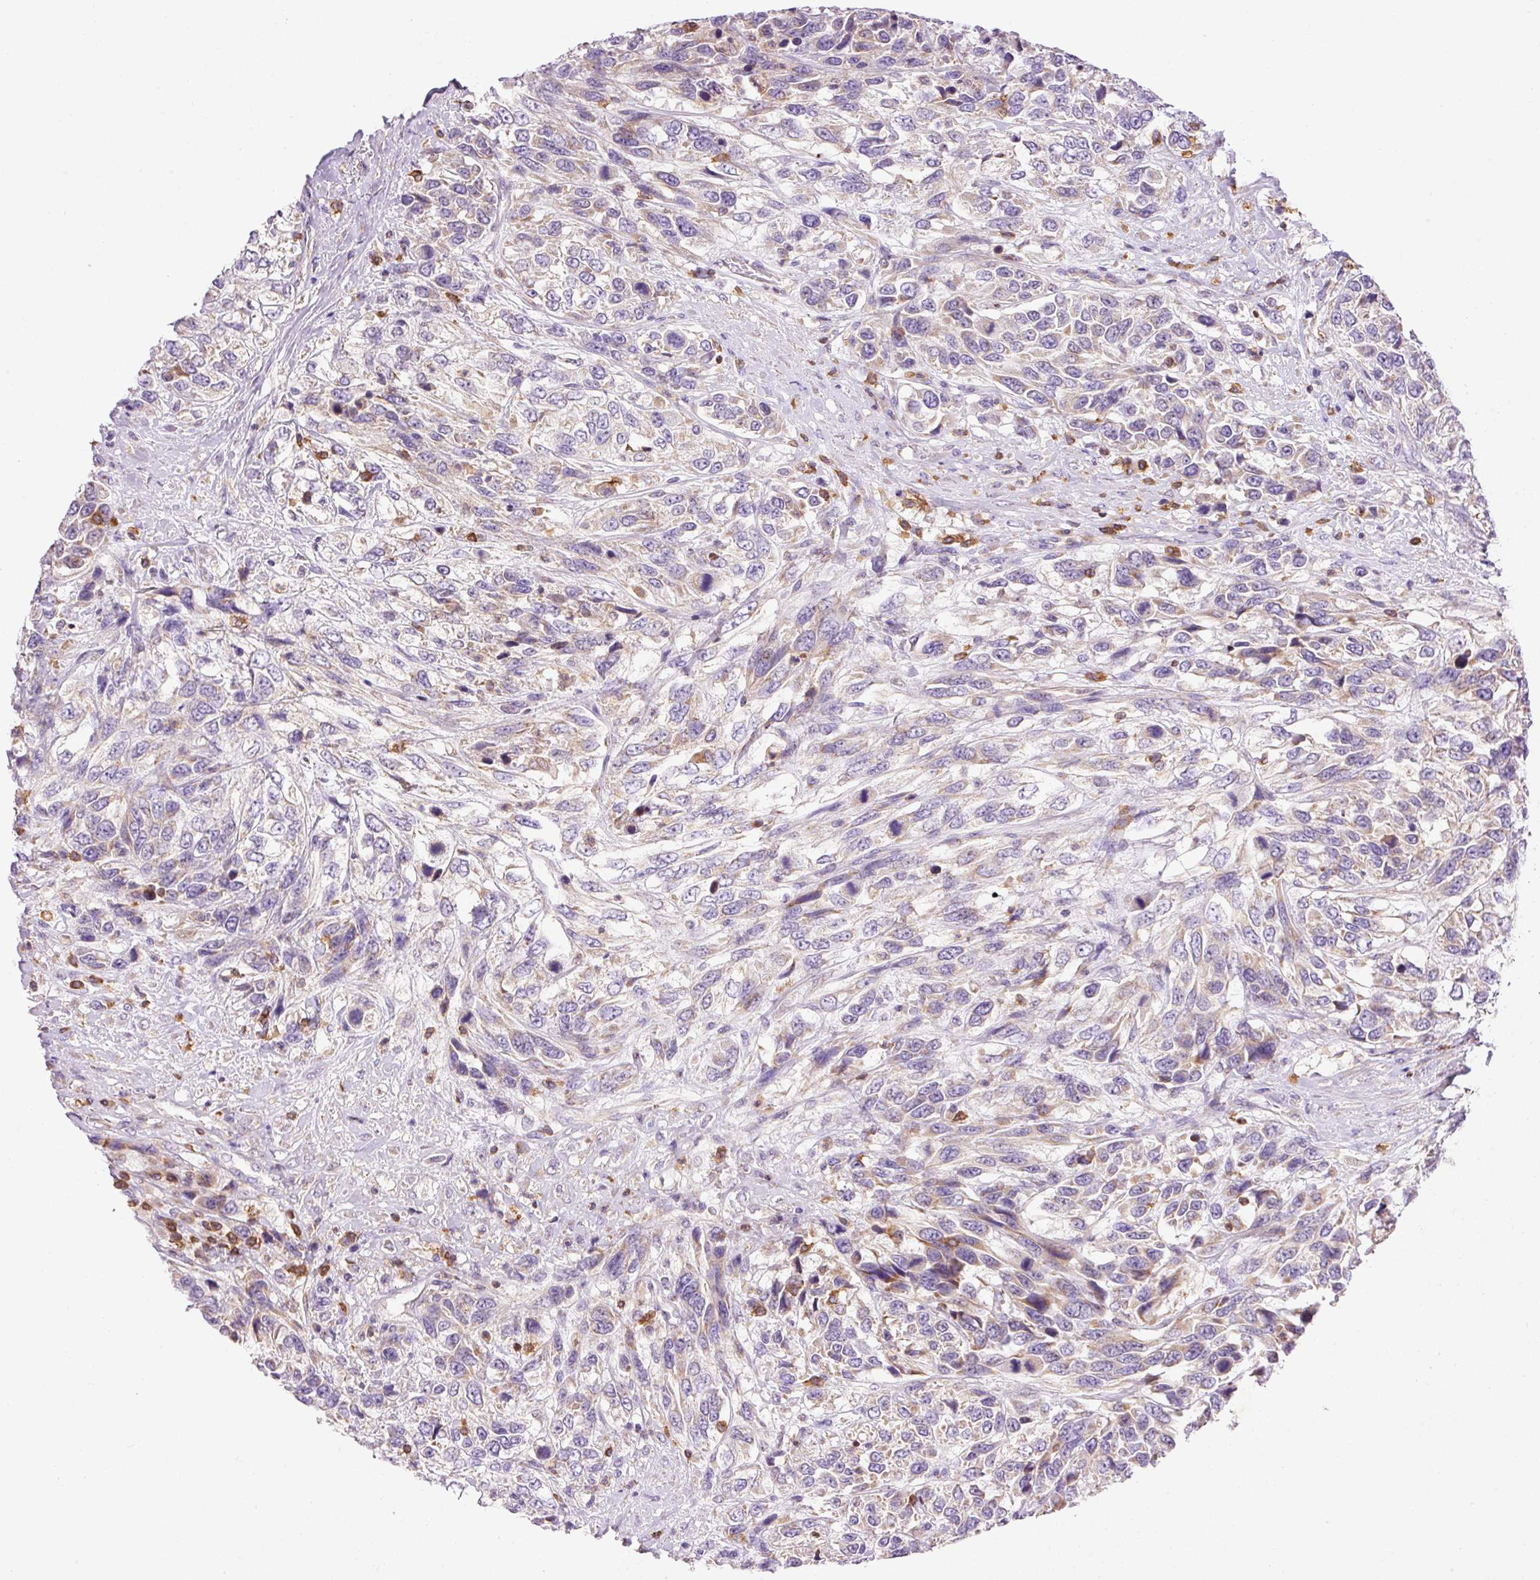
{"staining": {"intensity": "weak", "quantity": "<25%", "location": "cytoplasmic/membranous"}, "tissue": "urothelial cancer", "cell_type": "Tumor cells", "image_type": "cancer", "snomed": [{"axis": "morphology", "description": "Urothelial carcinoma, High grade"}, {"axis": "topography", "description": "Urinary bladder"}], "caption": "Protein analysis of high-grade urothelial carcinoma displays no significant expression in tumor cells.", "gene": "IMMT", "patient": {"sex": "female", "age": 70}}